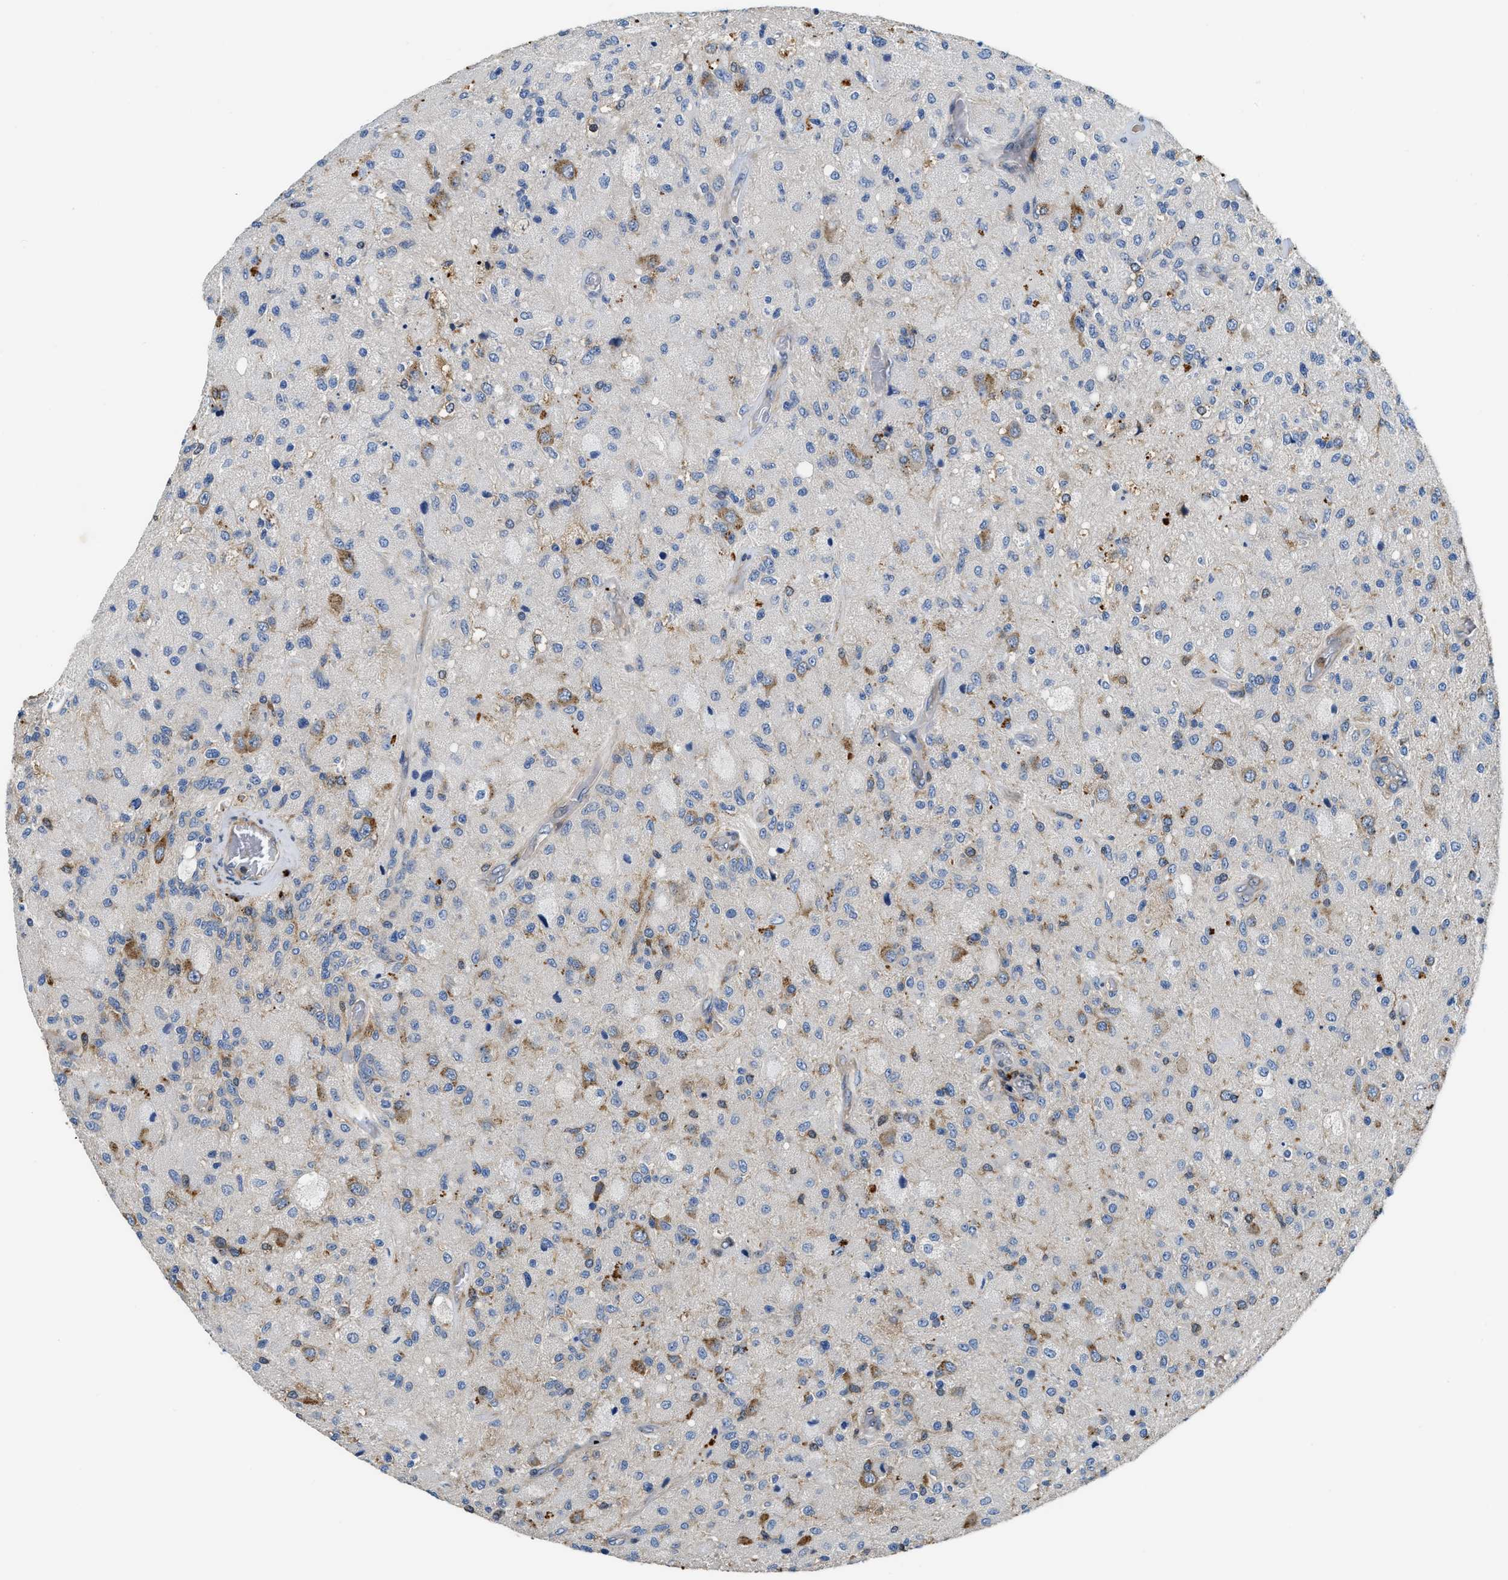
{"staining": {"intensity": "negative", "quantity": "none", "location": "none"}, "tissue": "glioma", "cell_type": "Tumor cells", "image_type": "cancer", "snomed": [{"axis": "morphology", "description": "Normal tissue, NOS"}, {"axis": "morphology", "description": "Glioma, malignant, High grade"}, {"axis": "topography", "description": "Cerebral cortex"}], "caption": "High magnification brightfield microscopy of glioma stained with DAB (3,3'-diaminobenzidine) (brown) and counterstained with hematoxylin (blue): tumor cells show no significant positivity.", "gene": "OSTF1", "patient": {"sex": "male", "age": 77}}